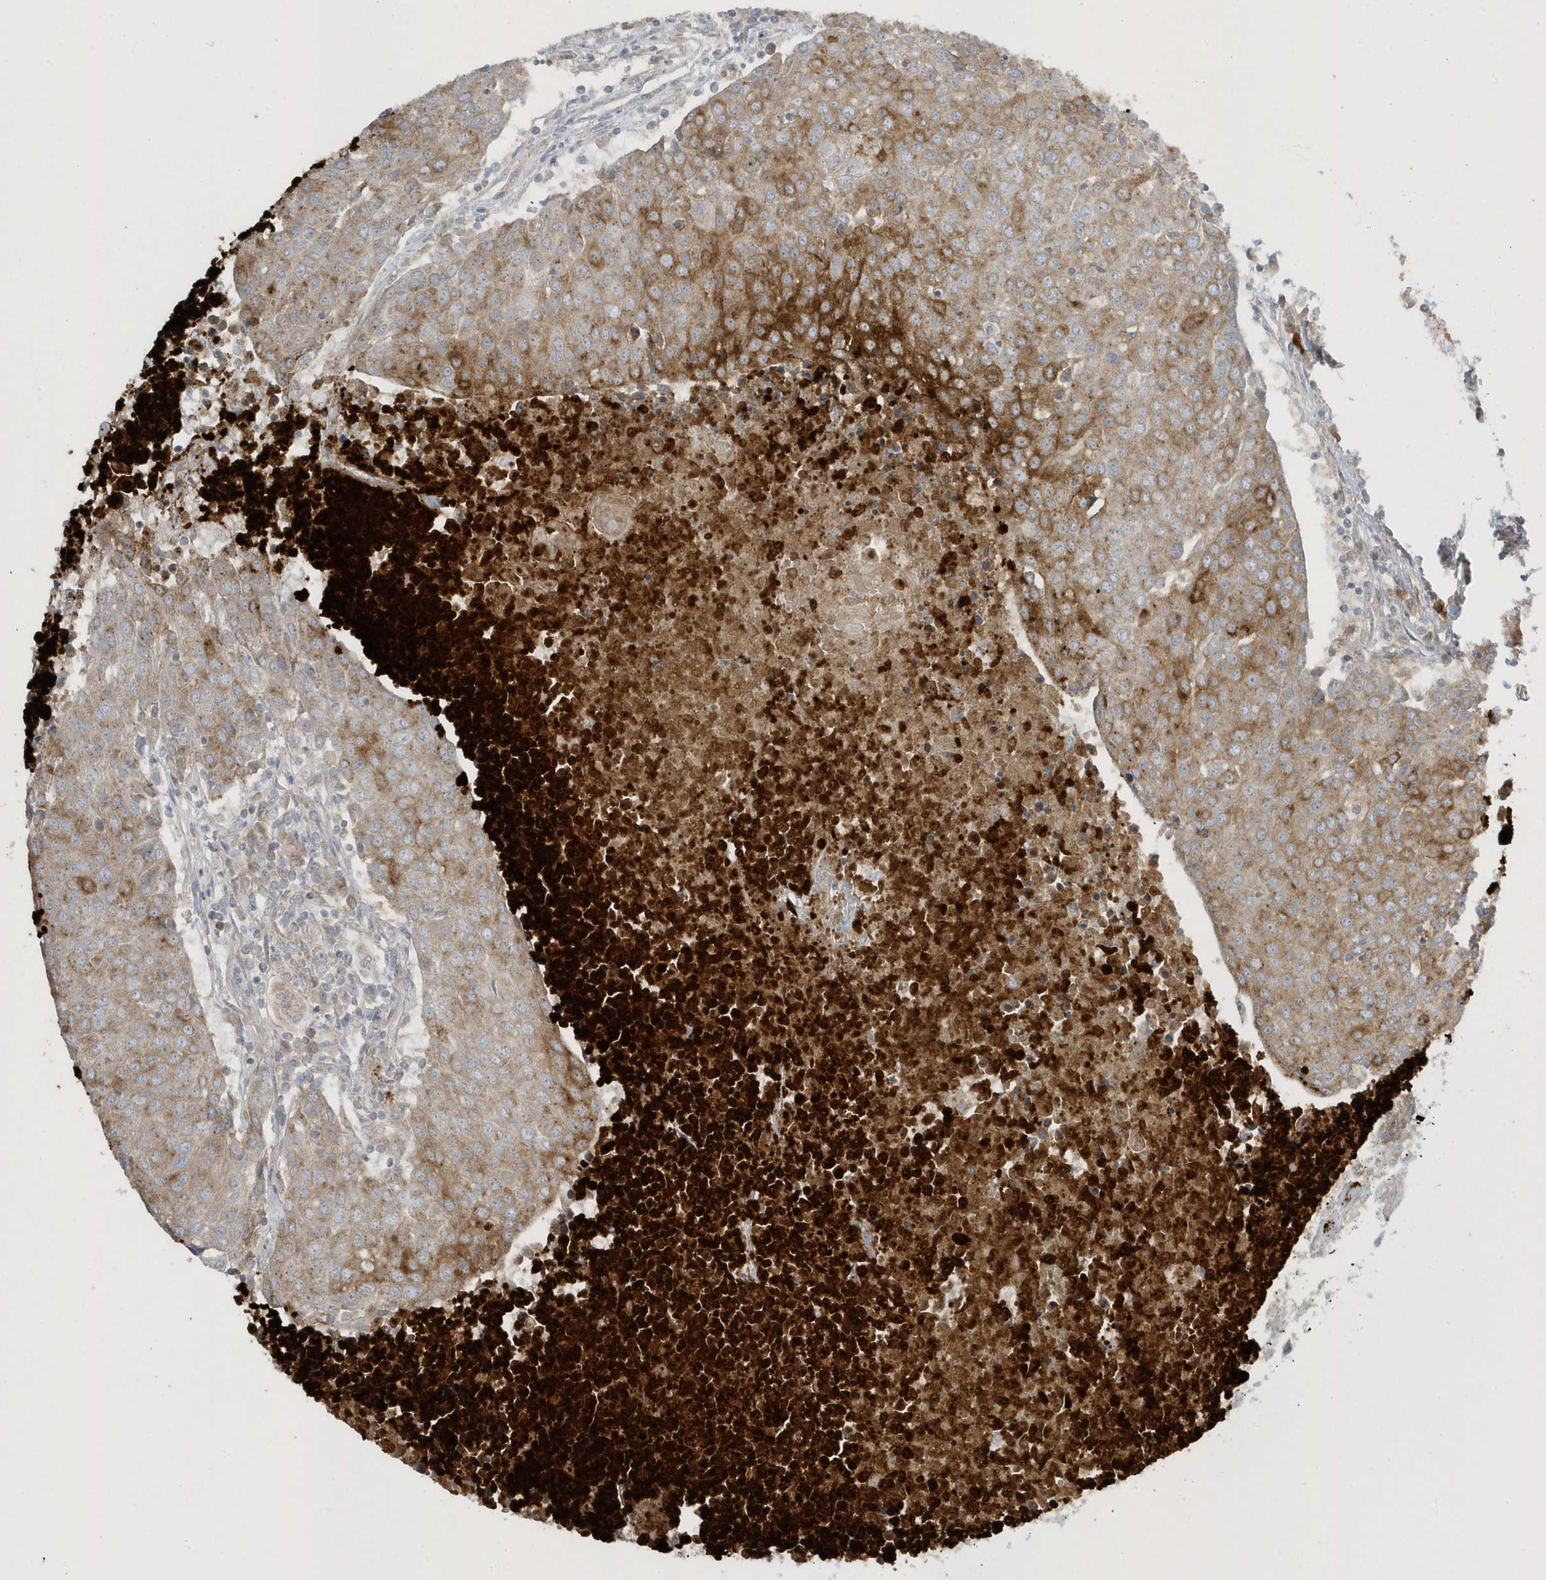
{"staining": {"intensity": "strong", "quantity": ">75%", "location": "cytoplasmic/membranous"}, "tissue": "urothelial cancer", "cell_type": "Tumor cells", "image_type": "cancer", "snomed": [{"axis": "morphology", "description": "Urothelial carcinoma, High grade"}, {"axis": "topography", "description": "Urinary bladder"}], "caption": "IHC staining of urothelial carcinoma (high-grade), which reveals high levels of strong cytoplasmic/membranous positivity in about >75% of tumor cells indicating strong cytoplasmic/membranous protein staining. The staining was performed using DAB (3,3'-diaminobenzidine) (brown) for protein detection and nuclei were counterstained in hematoxylin (blue).", "gene": "SLC38A2", "patient": {"sex": "female", "age": 85}}